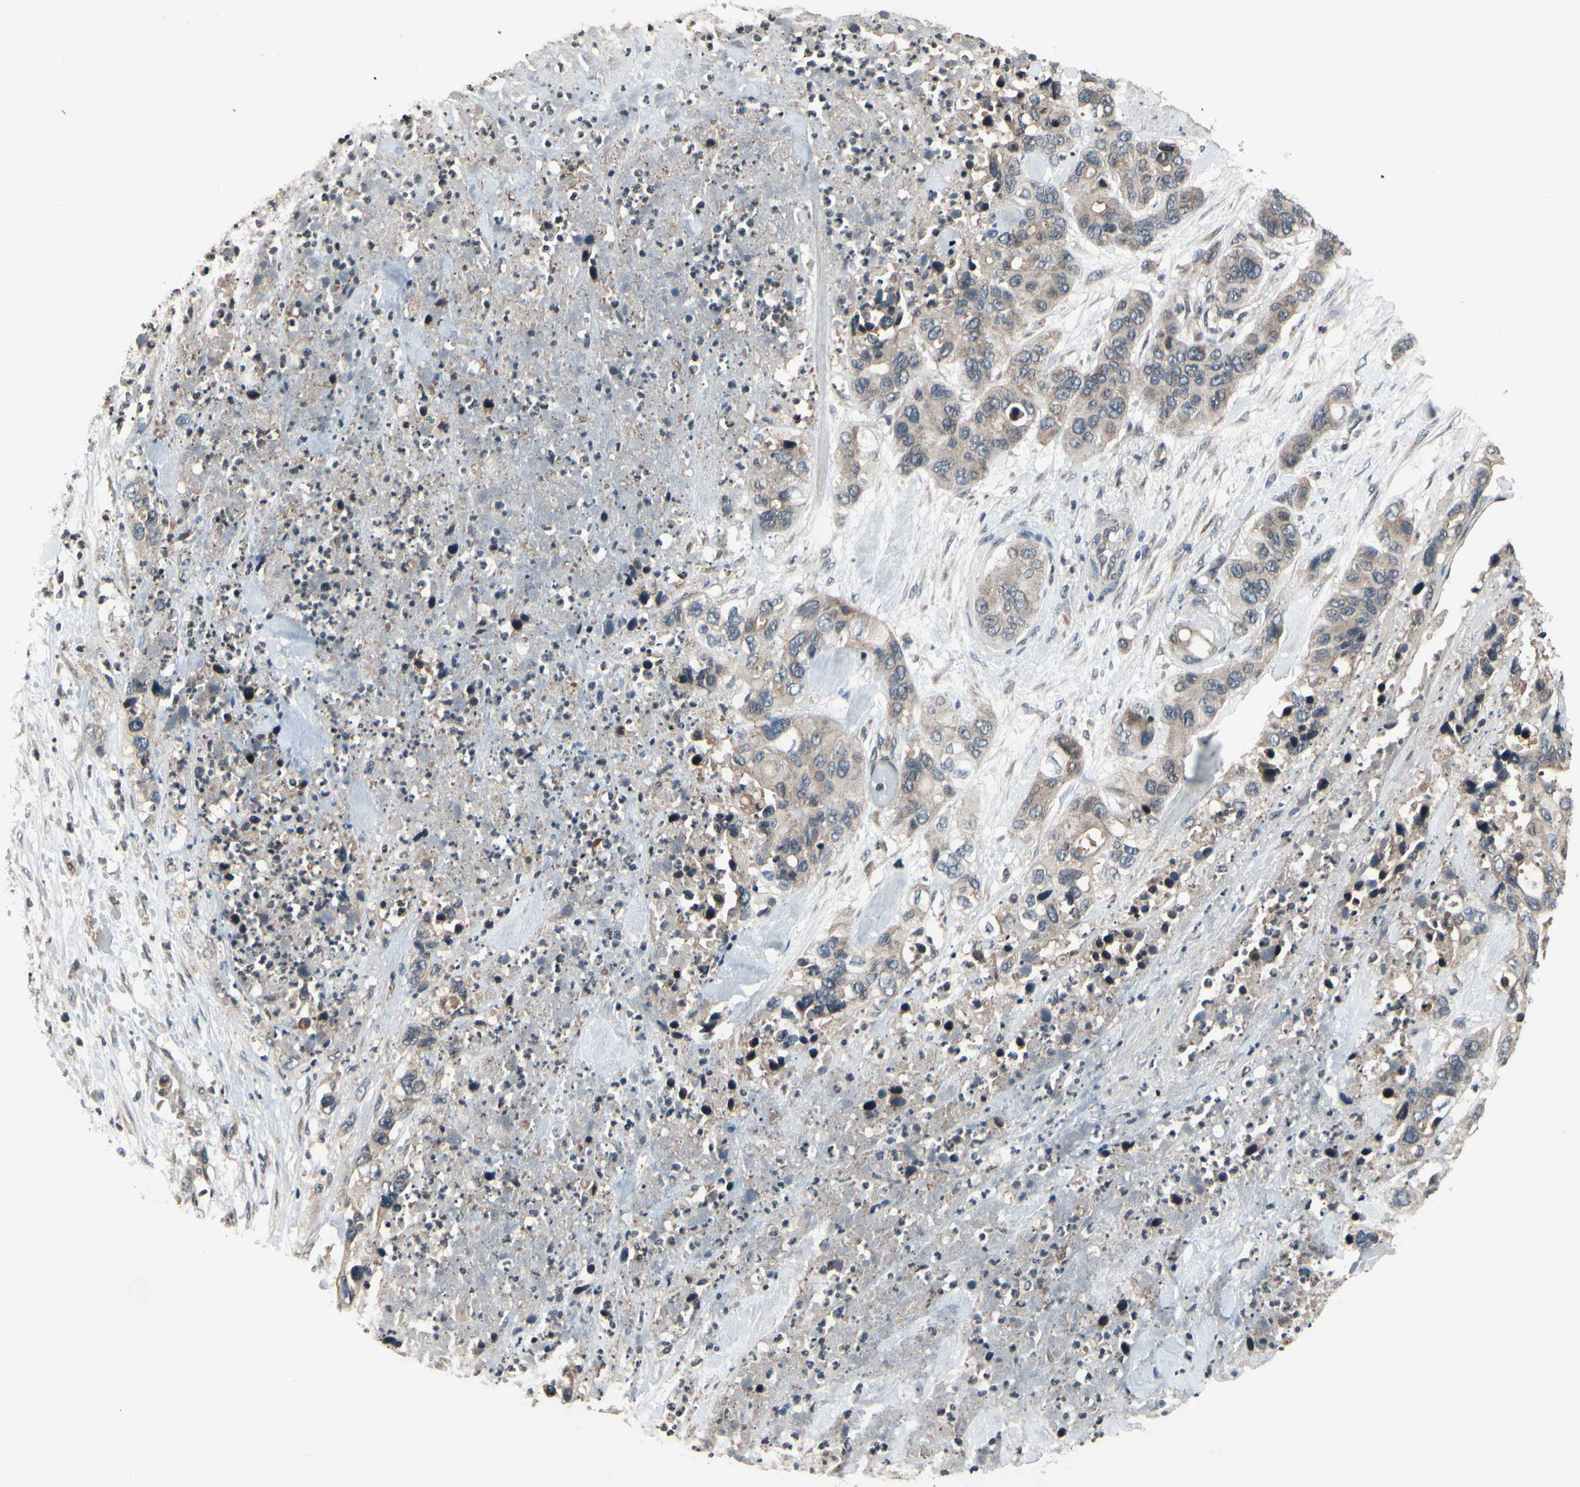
{"staining": {"intensity": "moderate", "quantity": ">75%", "location": "cytoplasmic/membranous"}, "tissue": "pancreatic cancer", "cell_type": "Tumor cells", "image_type": "cancer", "snomed": [{"axis": "morphology", "description": "Adenocarcinoma, NOS"}, {"axis": "topography", "description": "Pancreas"}], "caption": "Immunohistochemistry (IHC) photomicrograph of adenocarcinoma (pancreatic) stained for a protein (brown), which shows medium levels of moderate cytoplasmic/membranous positivity in approximately >75% of tumor cells.", "gene": "MBTPS2", "patient": {"sex": "female", "age": 71}}